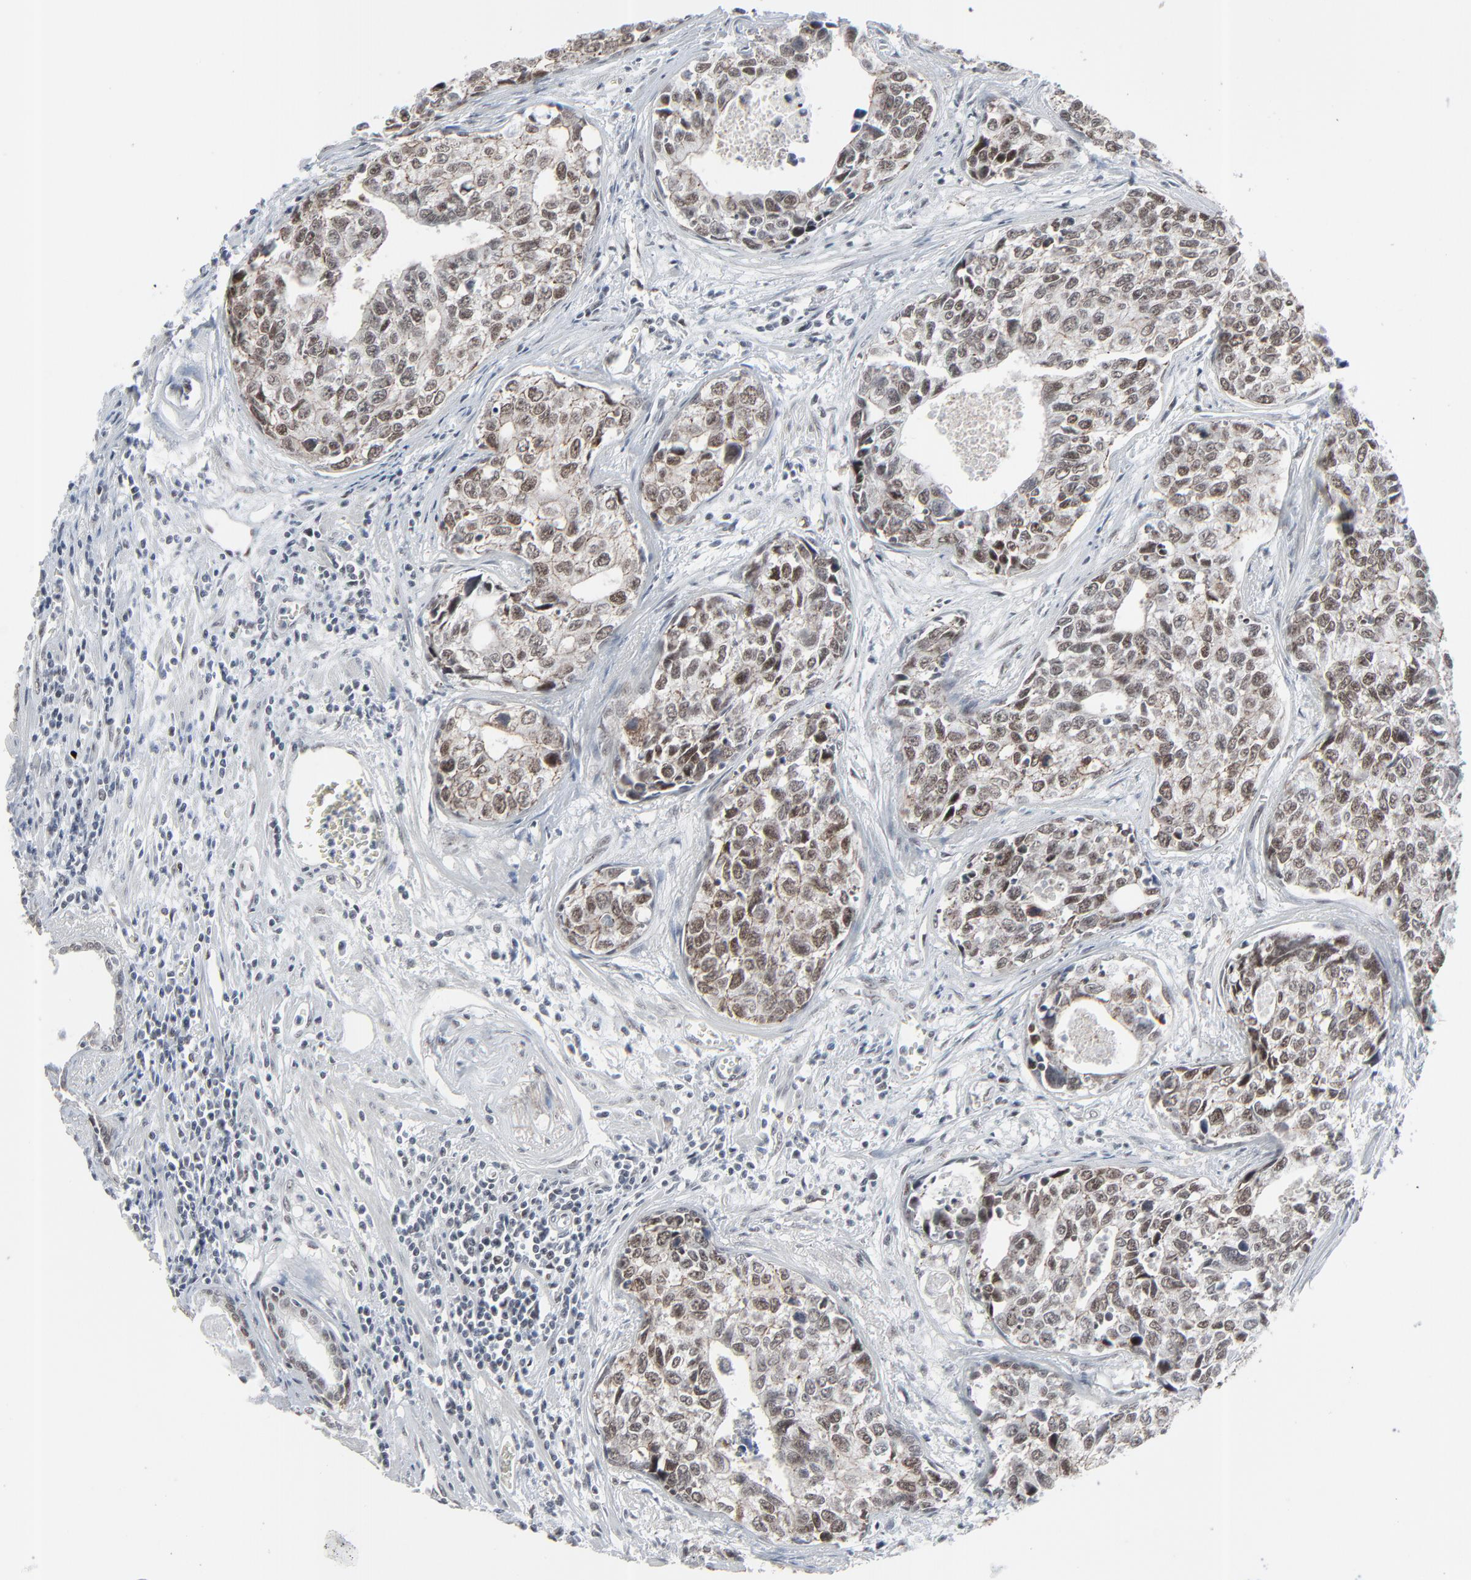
{"staining": {"intensity": "moderate", "quantity": ">75%", "location": "nuclear"}, "tissue": "urothelial cancer", "cell_type": "Tumor cells", "image_type": "cancer", "snomed": [{"axis": "morphology", "description": "Urothelial carcinoma, High grade"}, {"axis": "topography", "description": "Urinary bladder"}], "caption": "High-magnification brightfield microscopy of urothelial carcinoma (high-grade) stained with DAB (3,3'-diaminobenzidine) (brown) and counterstained with hematoxylin (blue). tumor cells exhibit moderate nuclear positivity is identified in approximately>75% of cells.", "gene": "FBXO28", "patient": {"sex": "male", "age": 81}}